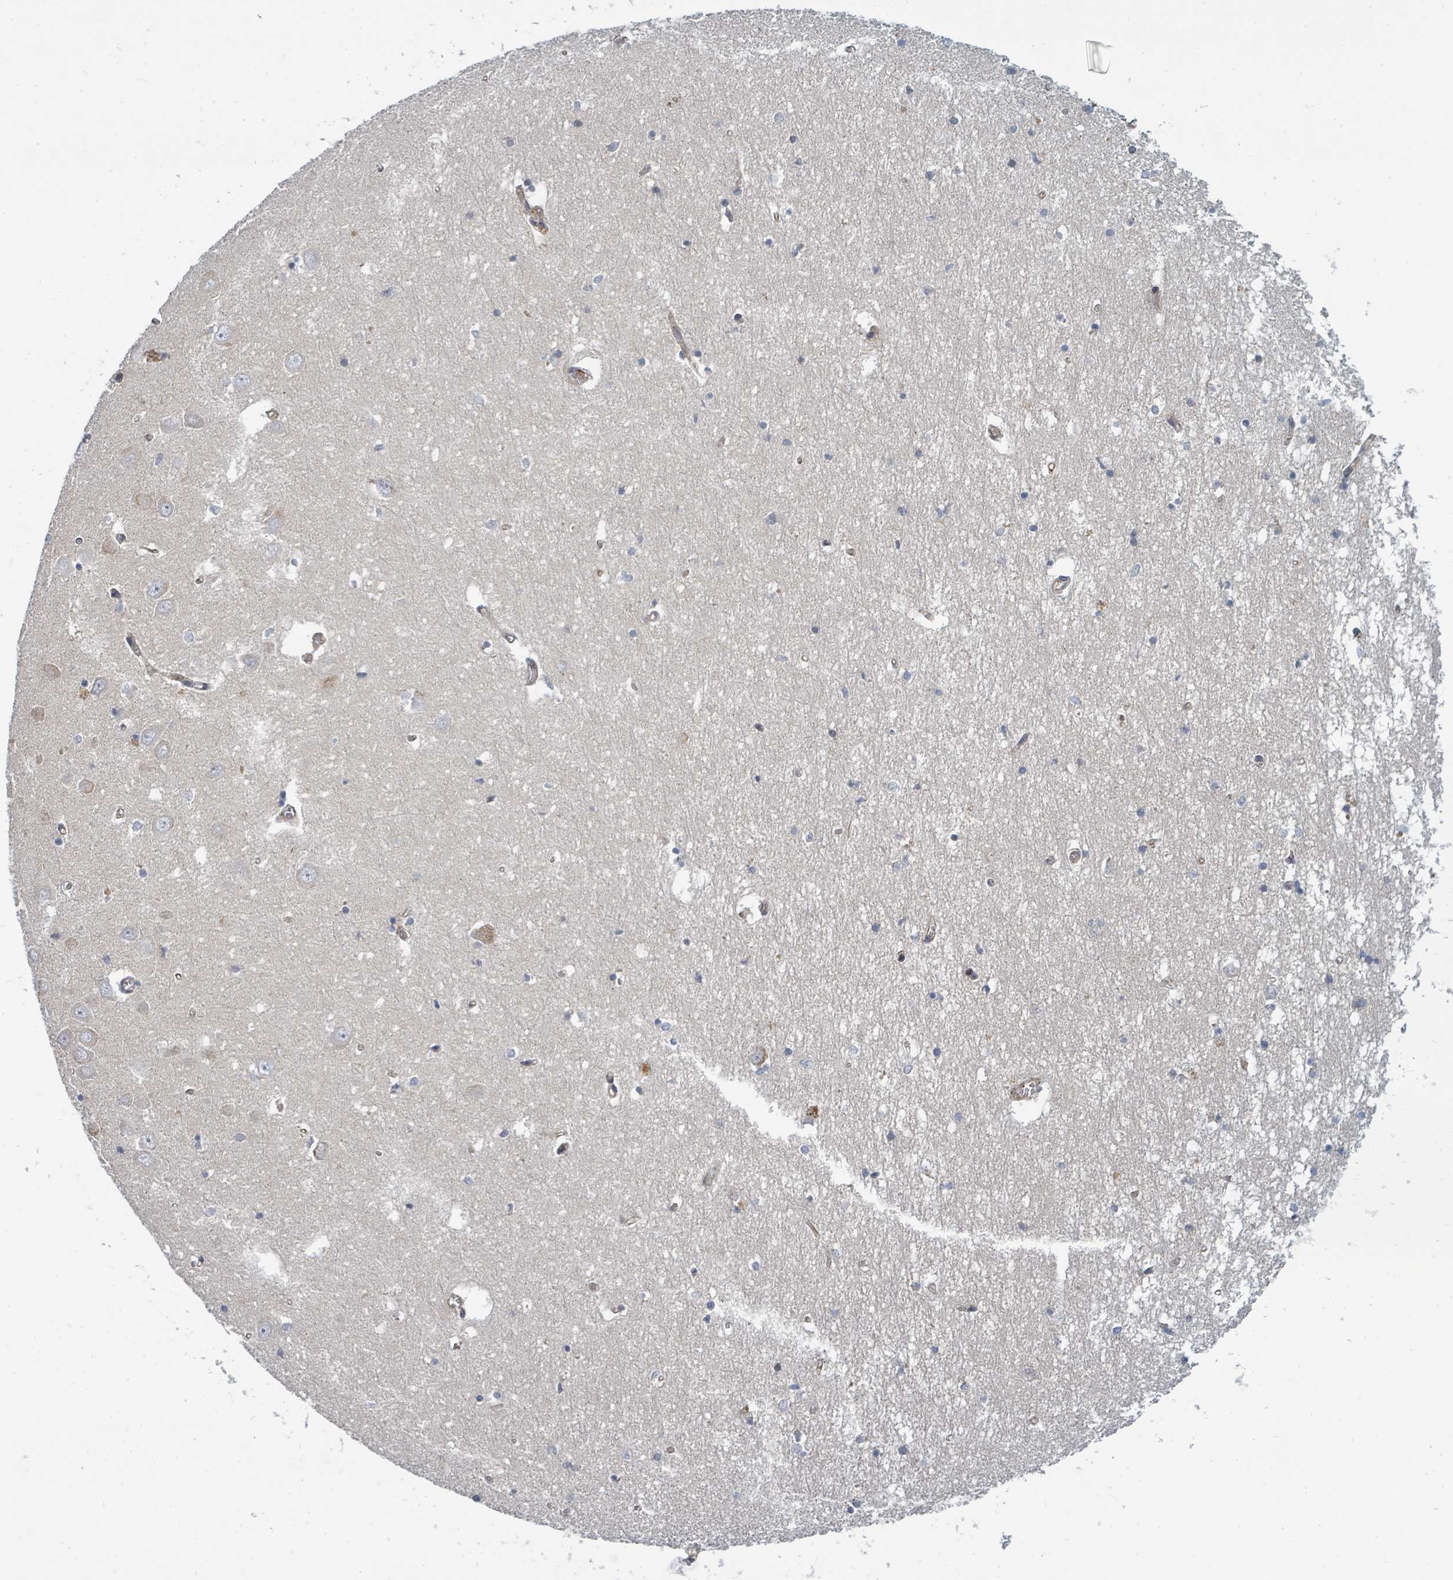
{"staining": {"intensity": "negative", "quantity": "none", "location": "none"}, "tissue": "hippocampus", "cell_type": "Glial cells", "image_type": "normal", "snomed": [{"axis": "morphology", "description": "Normal tissue, NOS"}, {"axis": "topography", "description": "Hippocampus"}], "caption": "This is a image of immunohistochemistry staining of normal hippocampus, which shows no positivity in glial cells. (IHC, brightfield microscopy, high magnification).", "gene": "BOLA2B", "patient": {"sex": "male", "age": 70}}